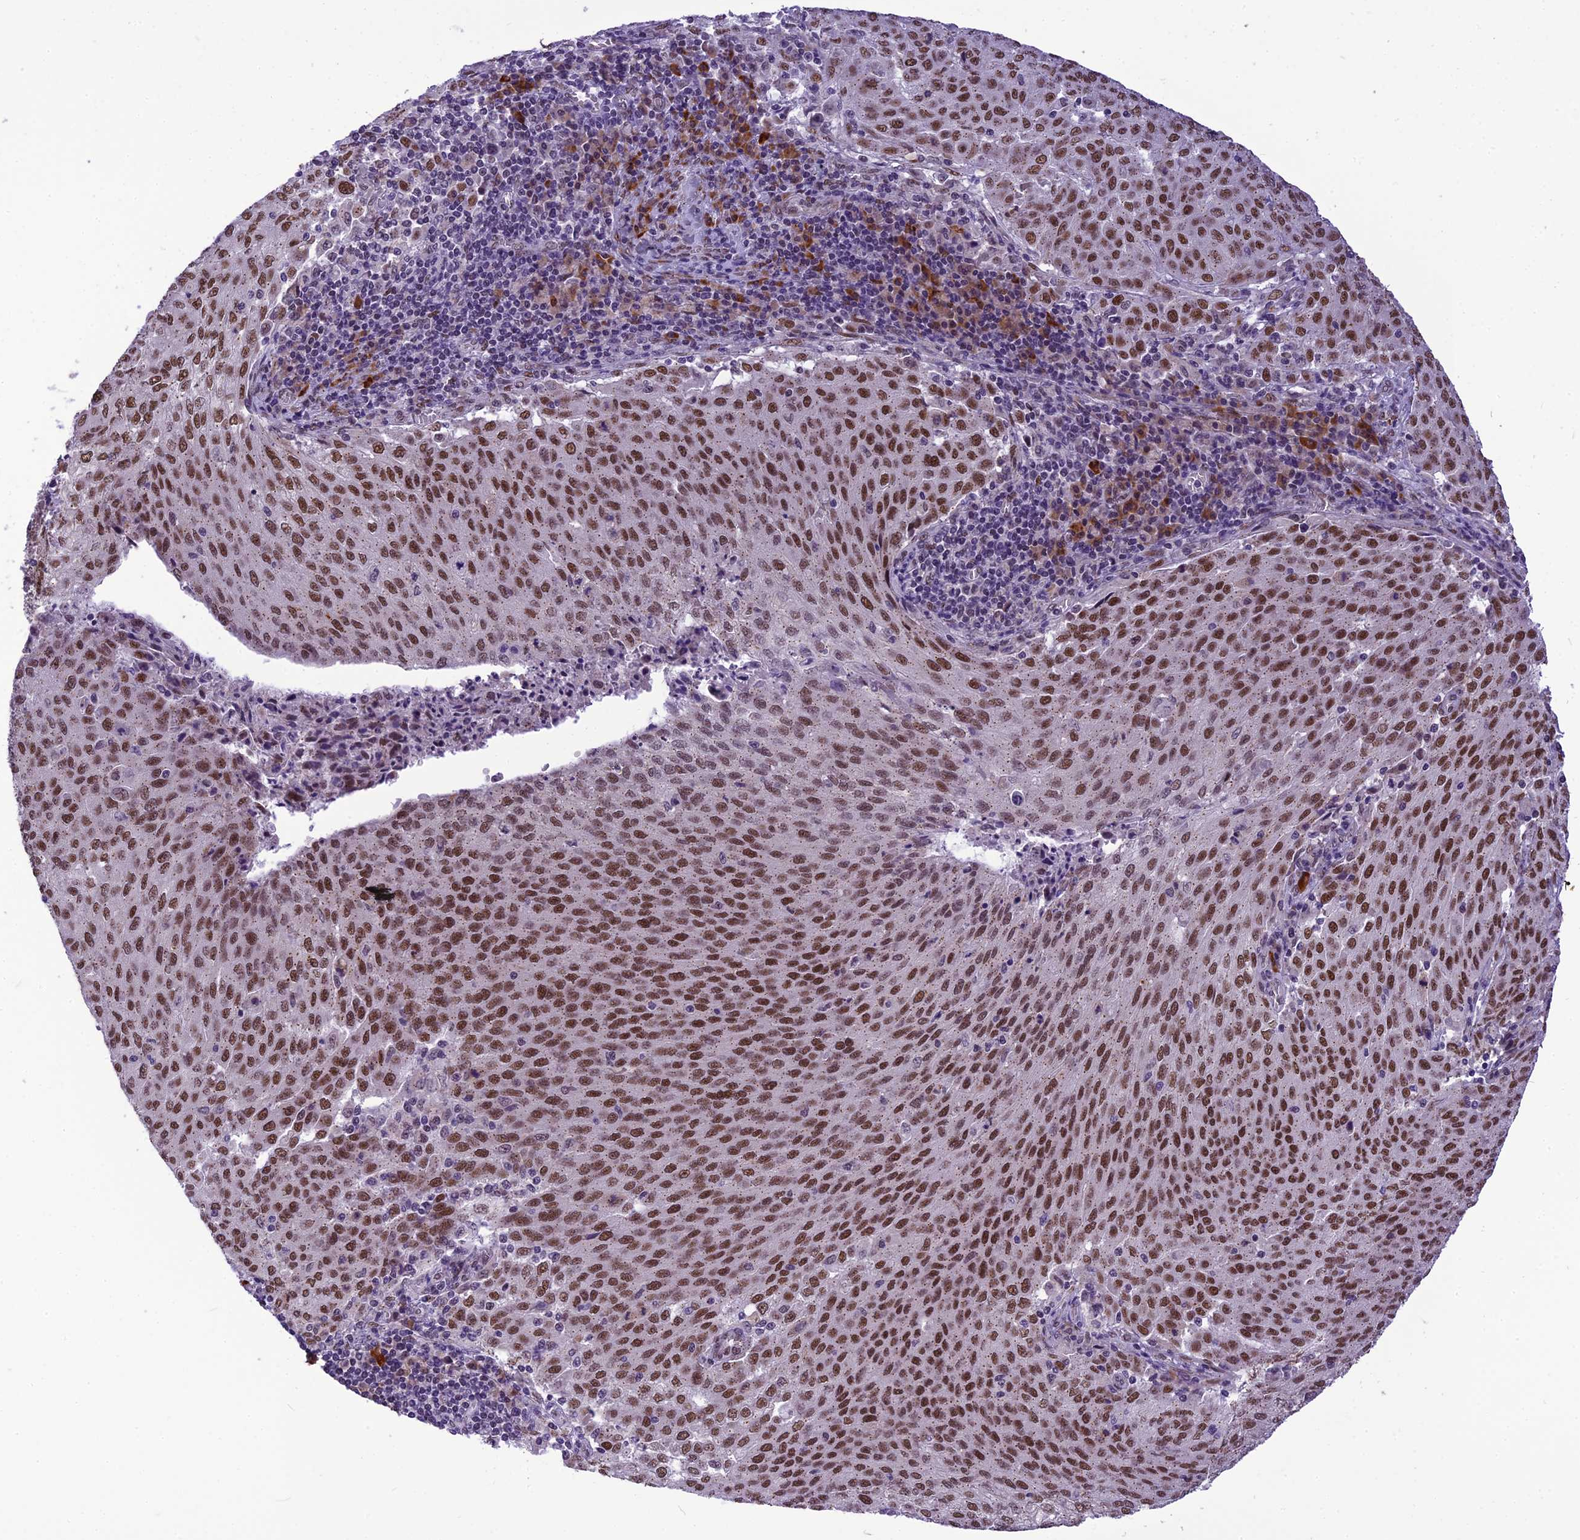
{"staining": {"intensity": "strong", "quantity": ">75%", "location": "nuclear"}, "tissue": "cervical cancer", "cell_type": "Tumor cells", "image_type": "cancer", "snomed": [{"axis": "morphology", "description": "Squamous cell carcinoma, NOS"}, {"axis": "topography", "description": "Cervix"}], "caption": "This is an image of IHC staining of cervical cancer (squamous cell carcinoma), which shows strong positivity in the nuclear of tumor cells.", "gene": "IRF2BP1", "patient": {"sex": "female", "age": 46}}